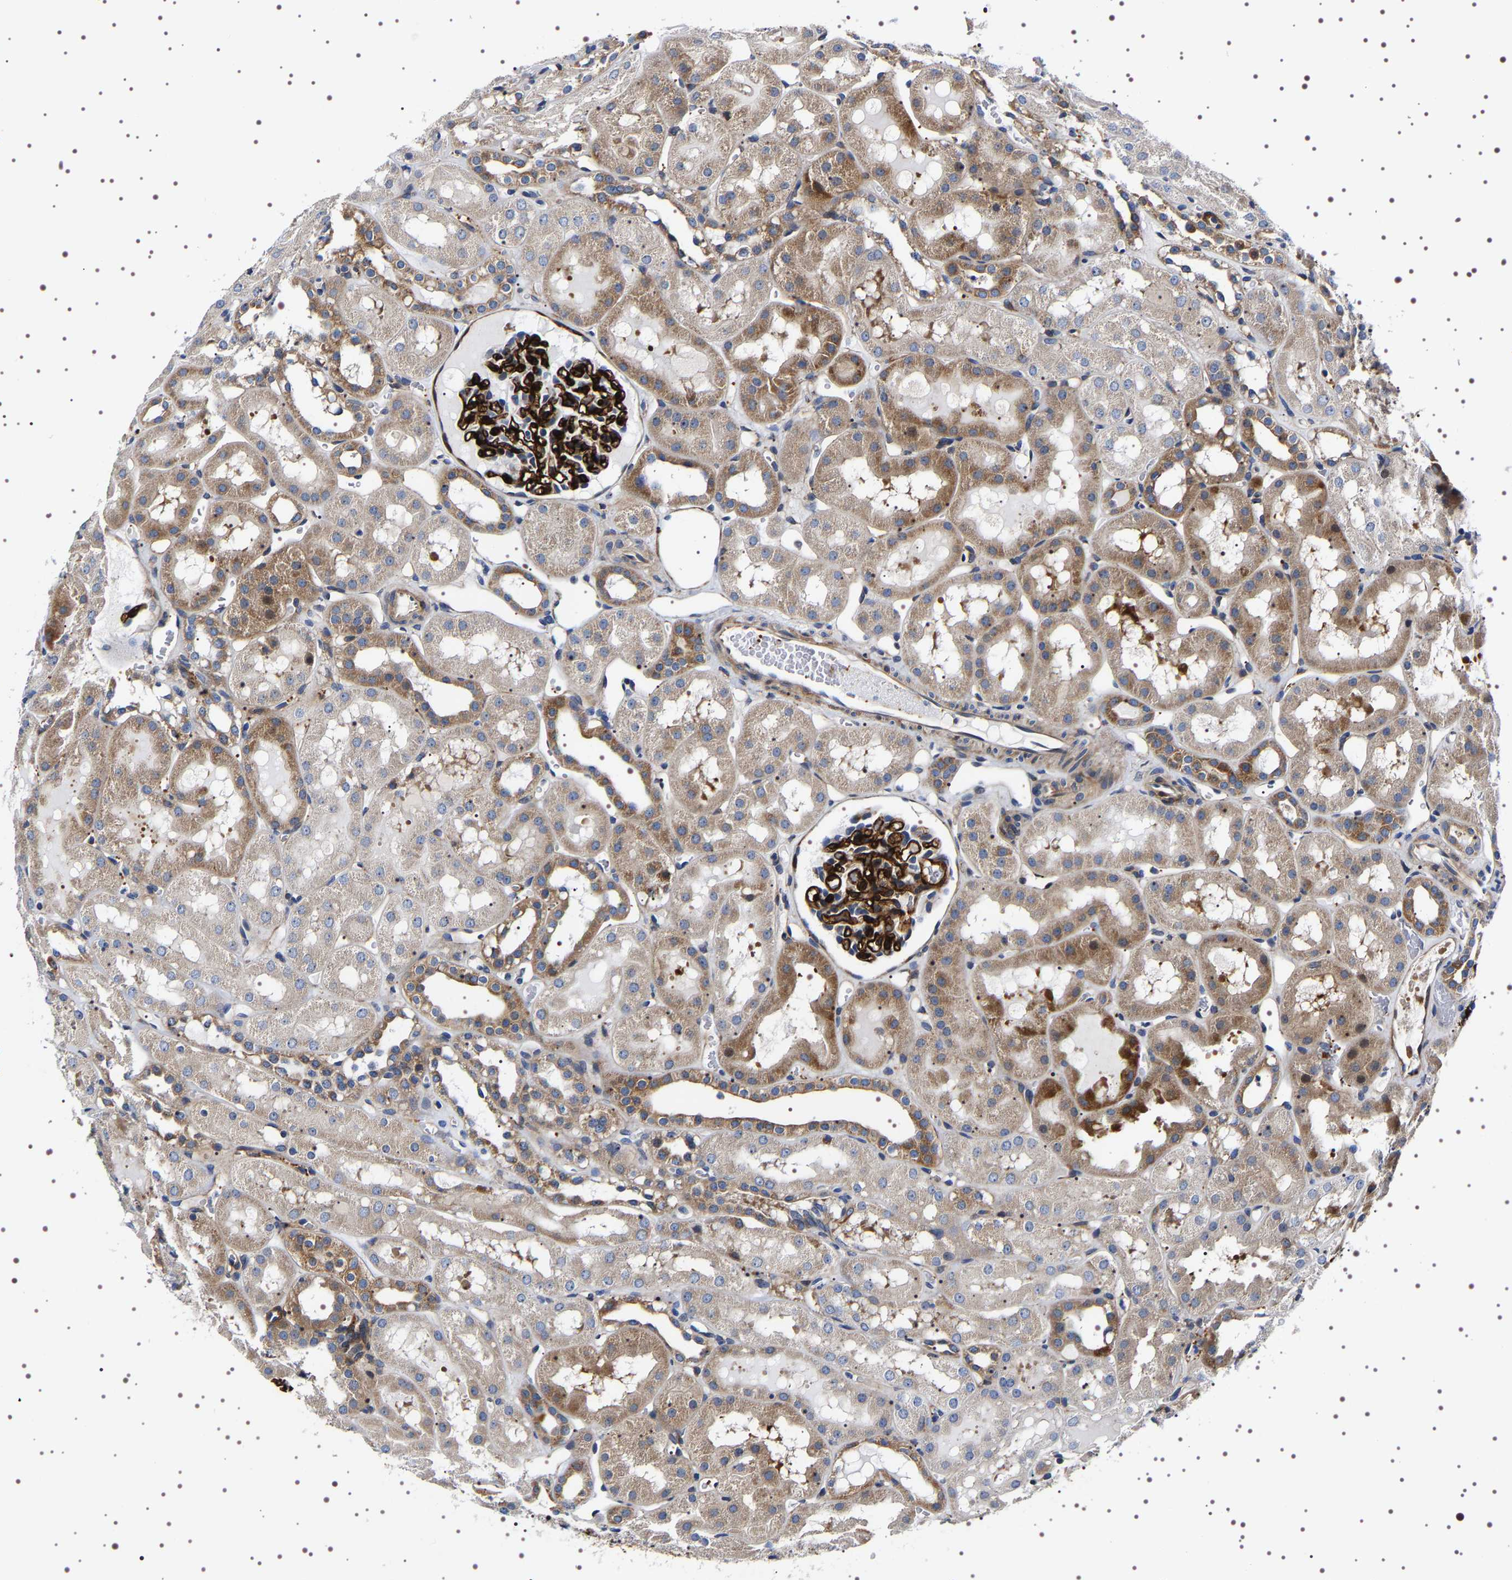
{"staining": {"intensity": "strong", "quantity": ">75%", "location": "cytoplasmic/membranous"}, "tissue": "kidney", "cell_type": "Cells in glomeruli", "image_type": "normal", "snomed": [{"axis": "morphology", "description": "Normal tissue, NOS"}, {"axis": "topography", "description": "Kidney"}, {"axis": "topography", "description": "Urinary bladder"}], "caption": "IHC of unremarkable human kidney displays high levels of strong cytoplasmic/membranous expression in about >75% of cells in glomeruli. Immunohistochemistry (ihc) stains the protein of interest in brown and the nuclei are stained blue.", "gene": "SQLE", "patient": {"sex": "male", "age": 16}}